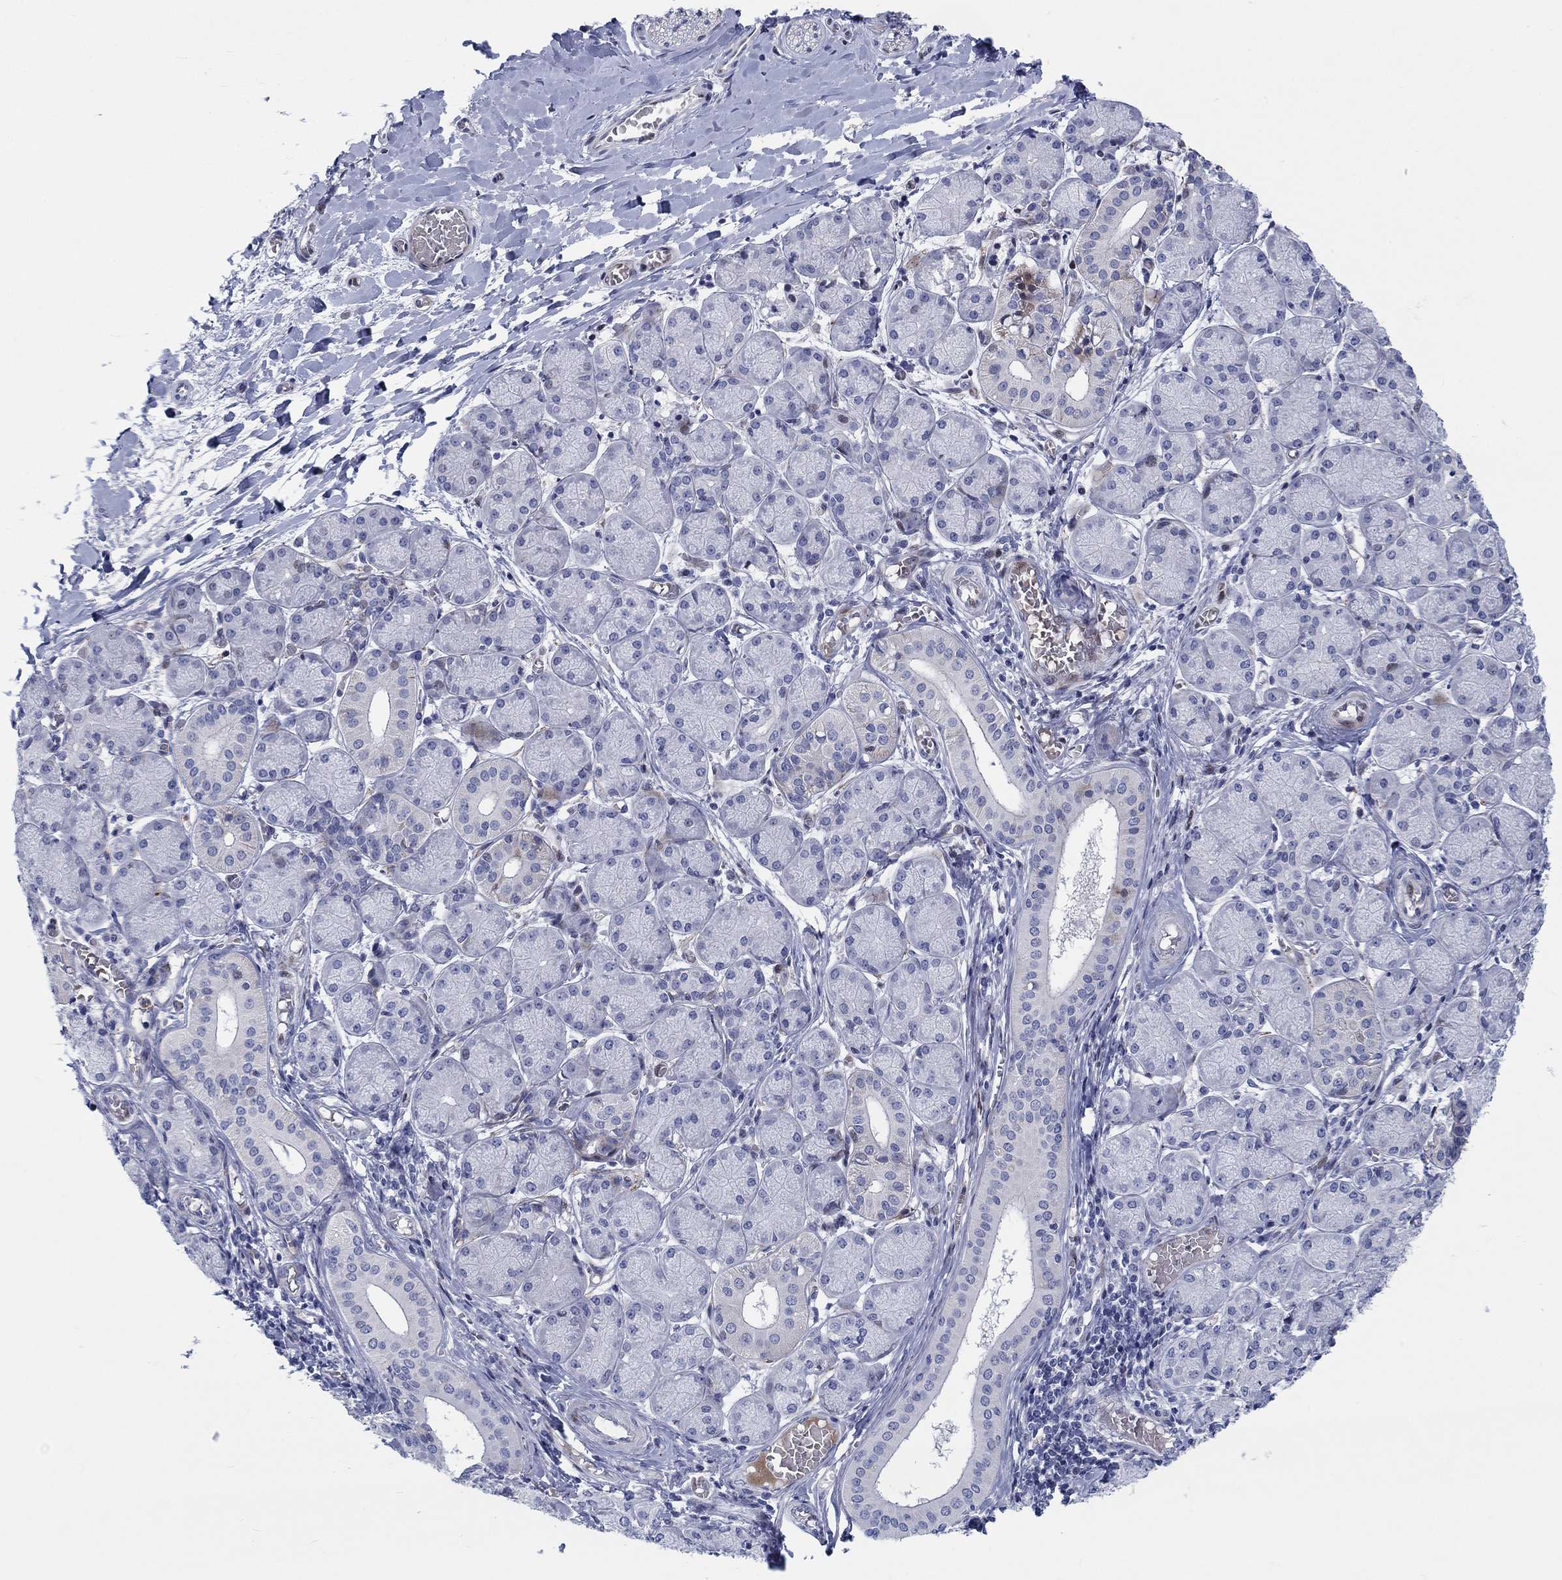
{"staining": {"intensity": "moderate", "quantity": "<25%", "location": "cytoplasmic/membranous"}, "tissue": "salivary gland", "cell_type": "Glandular cells", "image_type": "normal", "snomed": [{"axis": "morphology", "description": "Normal tissue, NOS"}, {"axis": "topography", "description": "Salivary gland"}, {"axis": "topography", "description": "Peripheral nerve tissue"}], "caption": "Glandular cells reveal low levels of moderate cytoplasmic/membranous staining in approximately <25% of cells in benign human salivary gland.", "gene": "ARHGAP36", "patient": {"sex": "female", "age": 24}}